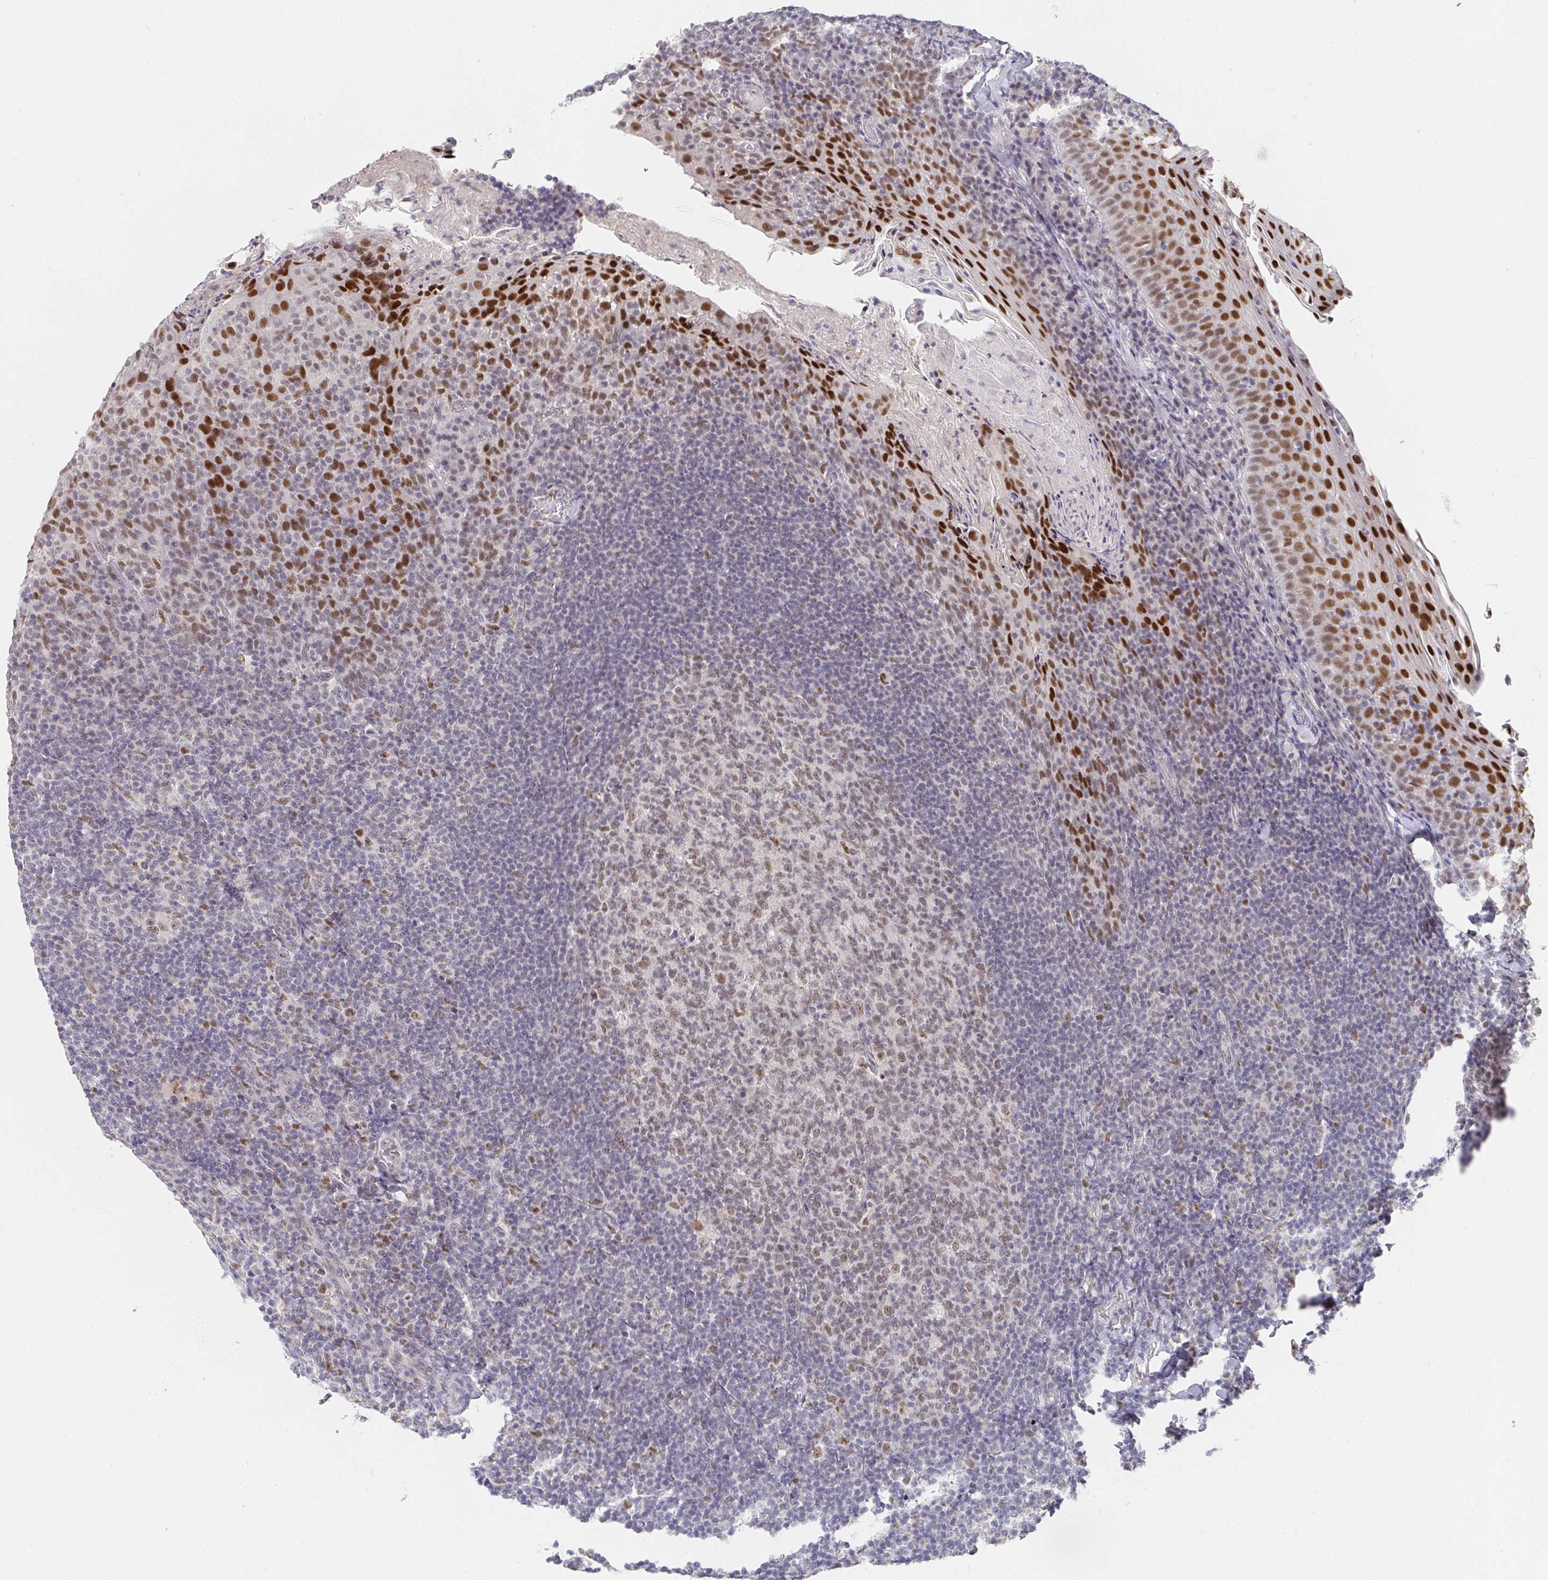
{"staining": {"intensity": "weak", "quantity": ">75%", "location": "nuclear"}, "tissue": "tonsil", "cell_type": "Germinal center cells", "image_type": "normal", "snomed": [{"axis": "morphology", "description": "Normal tissue, NOS"}, {"axis": "topography", "description": "Tonsil"}], "caption": "Human tonsil stained for a protein (brown) displays weak nuclear positive expression in approximately >75% of germinal center cells.", "gene": "RCOR1", "patient": {"sex": "female", "age": 10}}